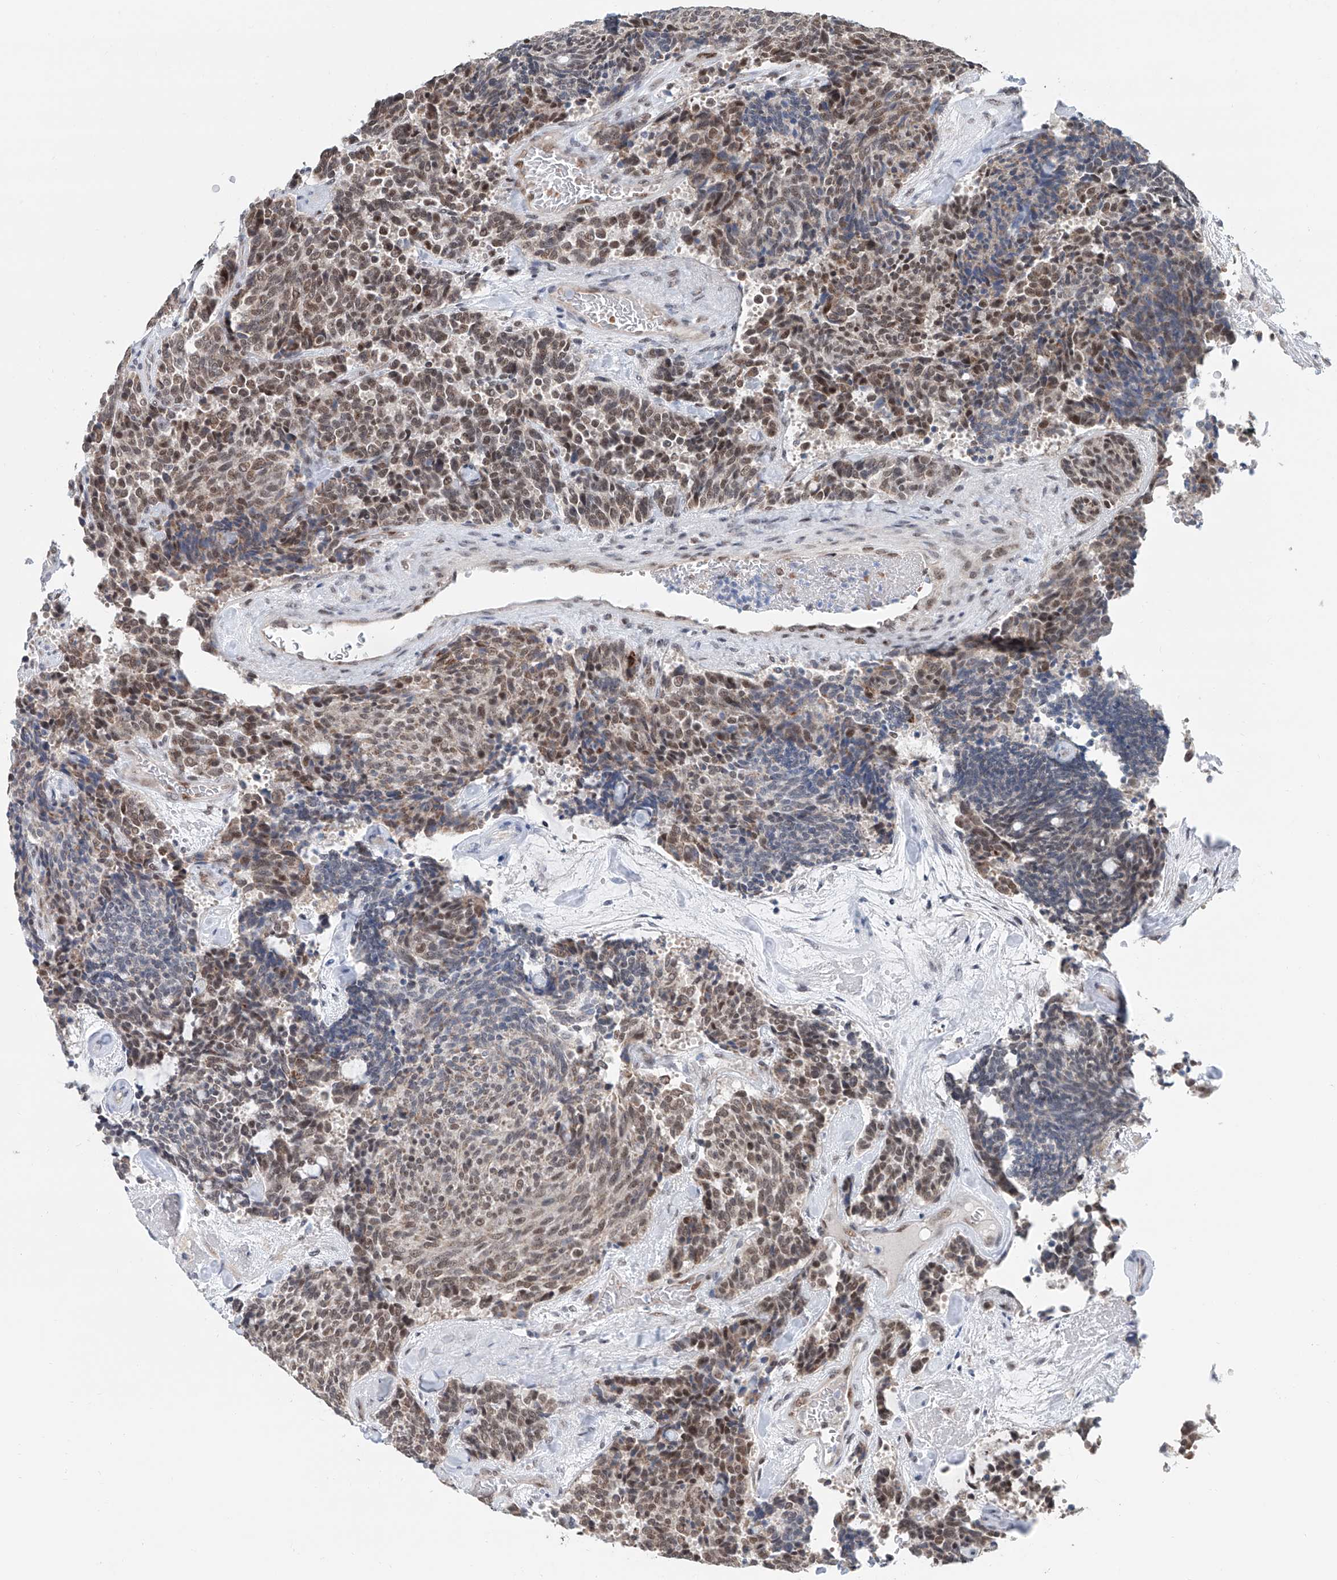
{"staining": {"intensity": "moderate", "quantity": ">75%", "location": "nuclear"}, "tissue": "carcinoid", "cell_type": "Tumor cells", "image_type": "cancer", "snomed": [{"axis": "morphology", "description": "Carcinoid, malignant, NOS"}, {"axis": "topography", "description": "Pancreas"}], "caption": "IHC photomicrograph of malignant carcinoid stained for a protein (brown), which demonstrates medium levels of moderate nuclear staining in about >75% of tumor cells.", "gene": "SDE2", "patient": {"sex": "female", "age": 54}}